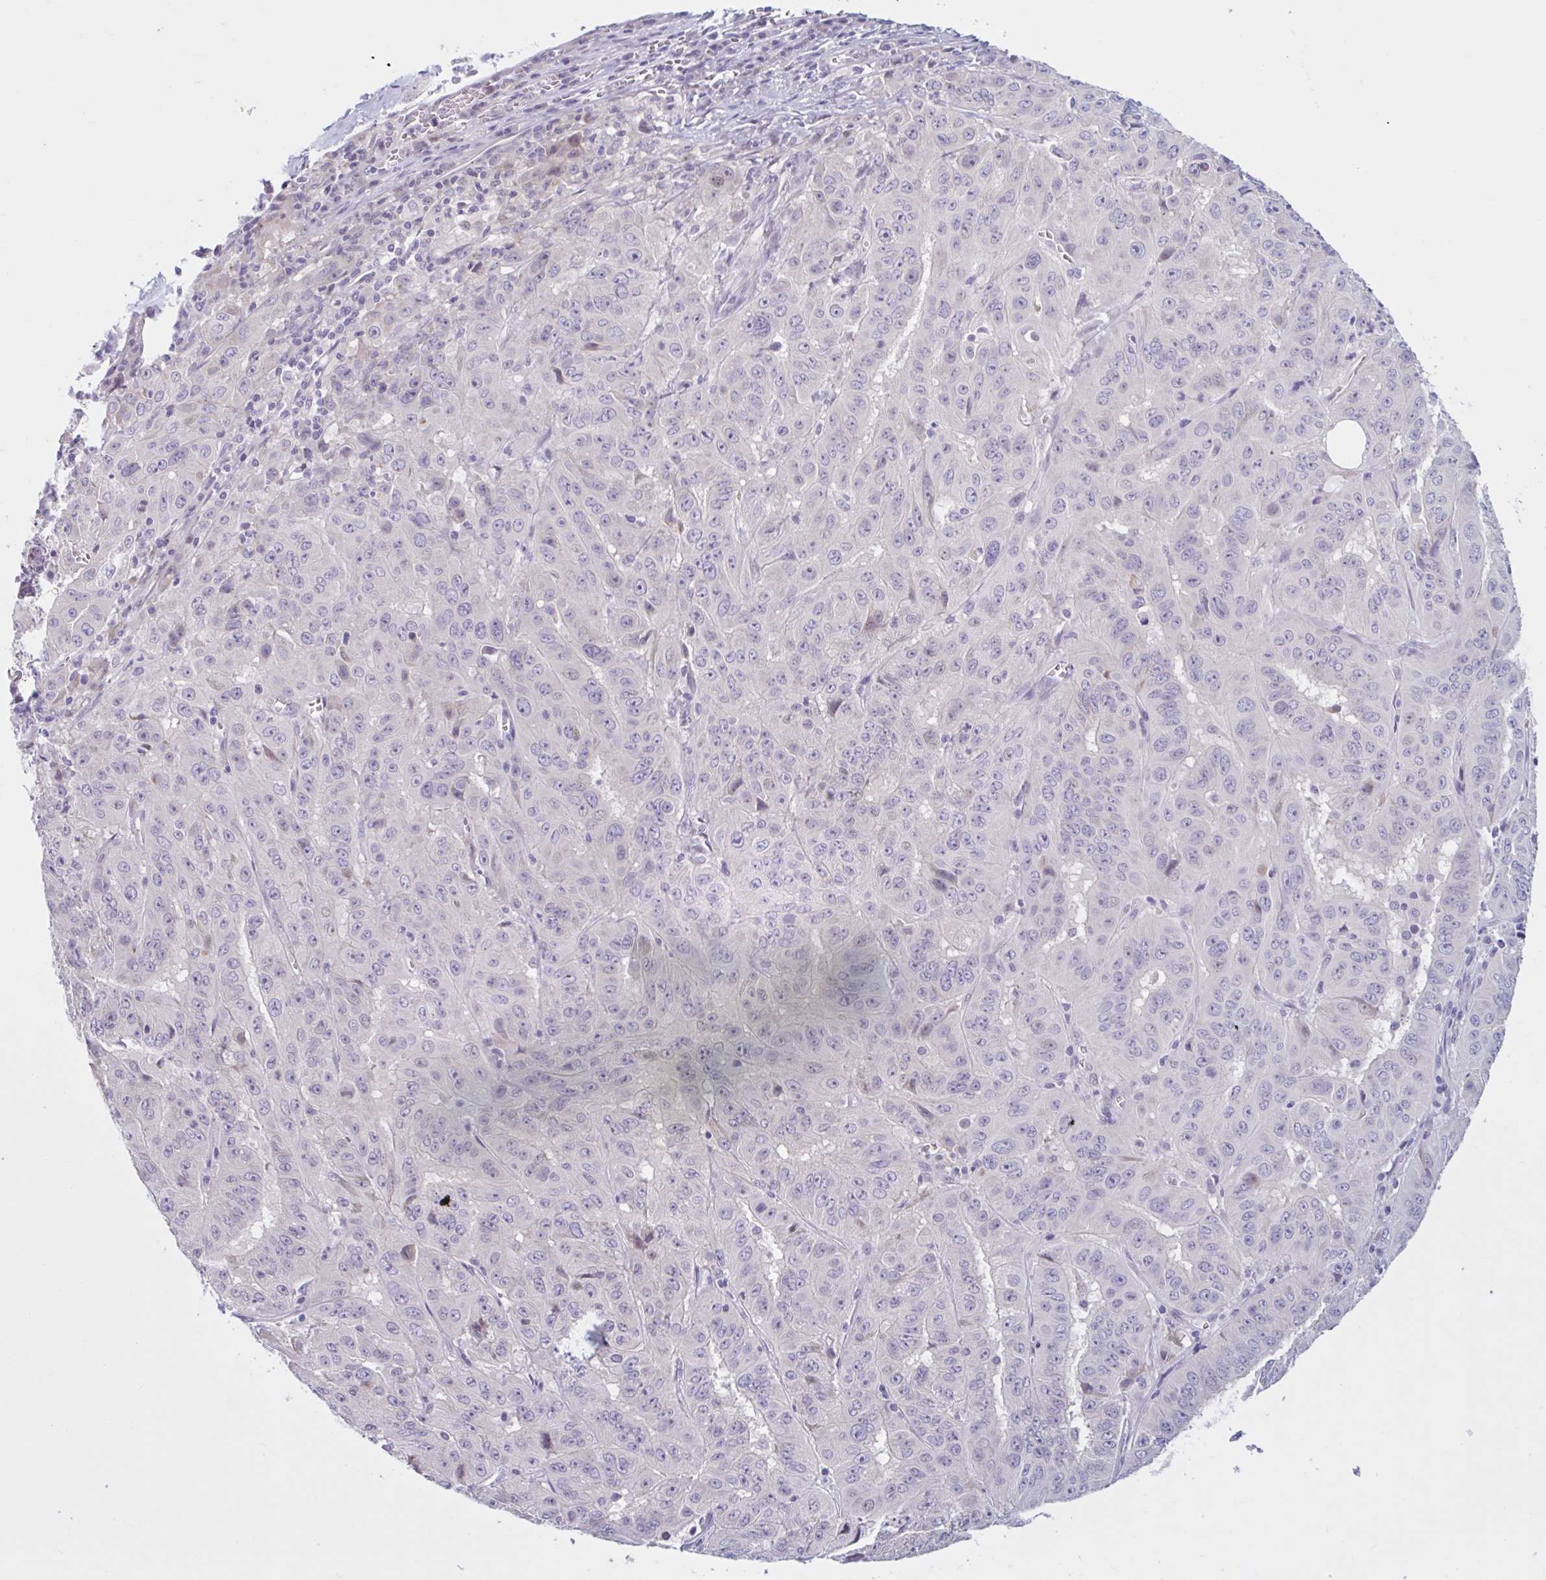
{"staining": {"intensity": "negative", "quantity": "none", "location": "none"}, "tissue": "pancreatic cancer", "cell_type": "Tumor cells", "image_type": "cancer", "snomed": [{"axis": "morphology", "description": "Adenocarcinoma, NOS"}, {"axis": "topography", "description": "Pancreas"}], "caption": "This is an IHC histopathology image of pancreatic adenocarcinoma. There is no positivity in tumor cells.", "gene": "FAM153A", "patient": {"sex": "male", "age": 63}}